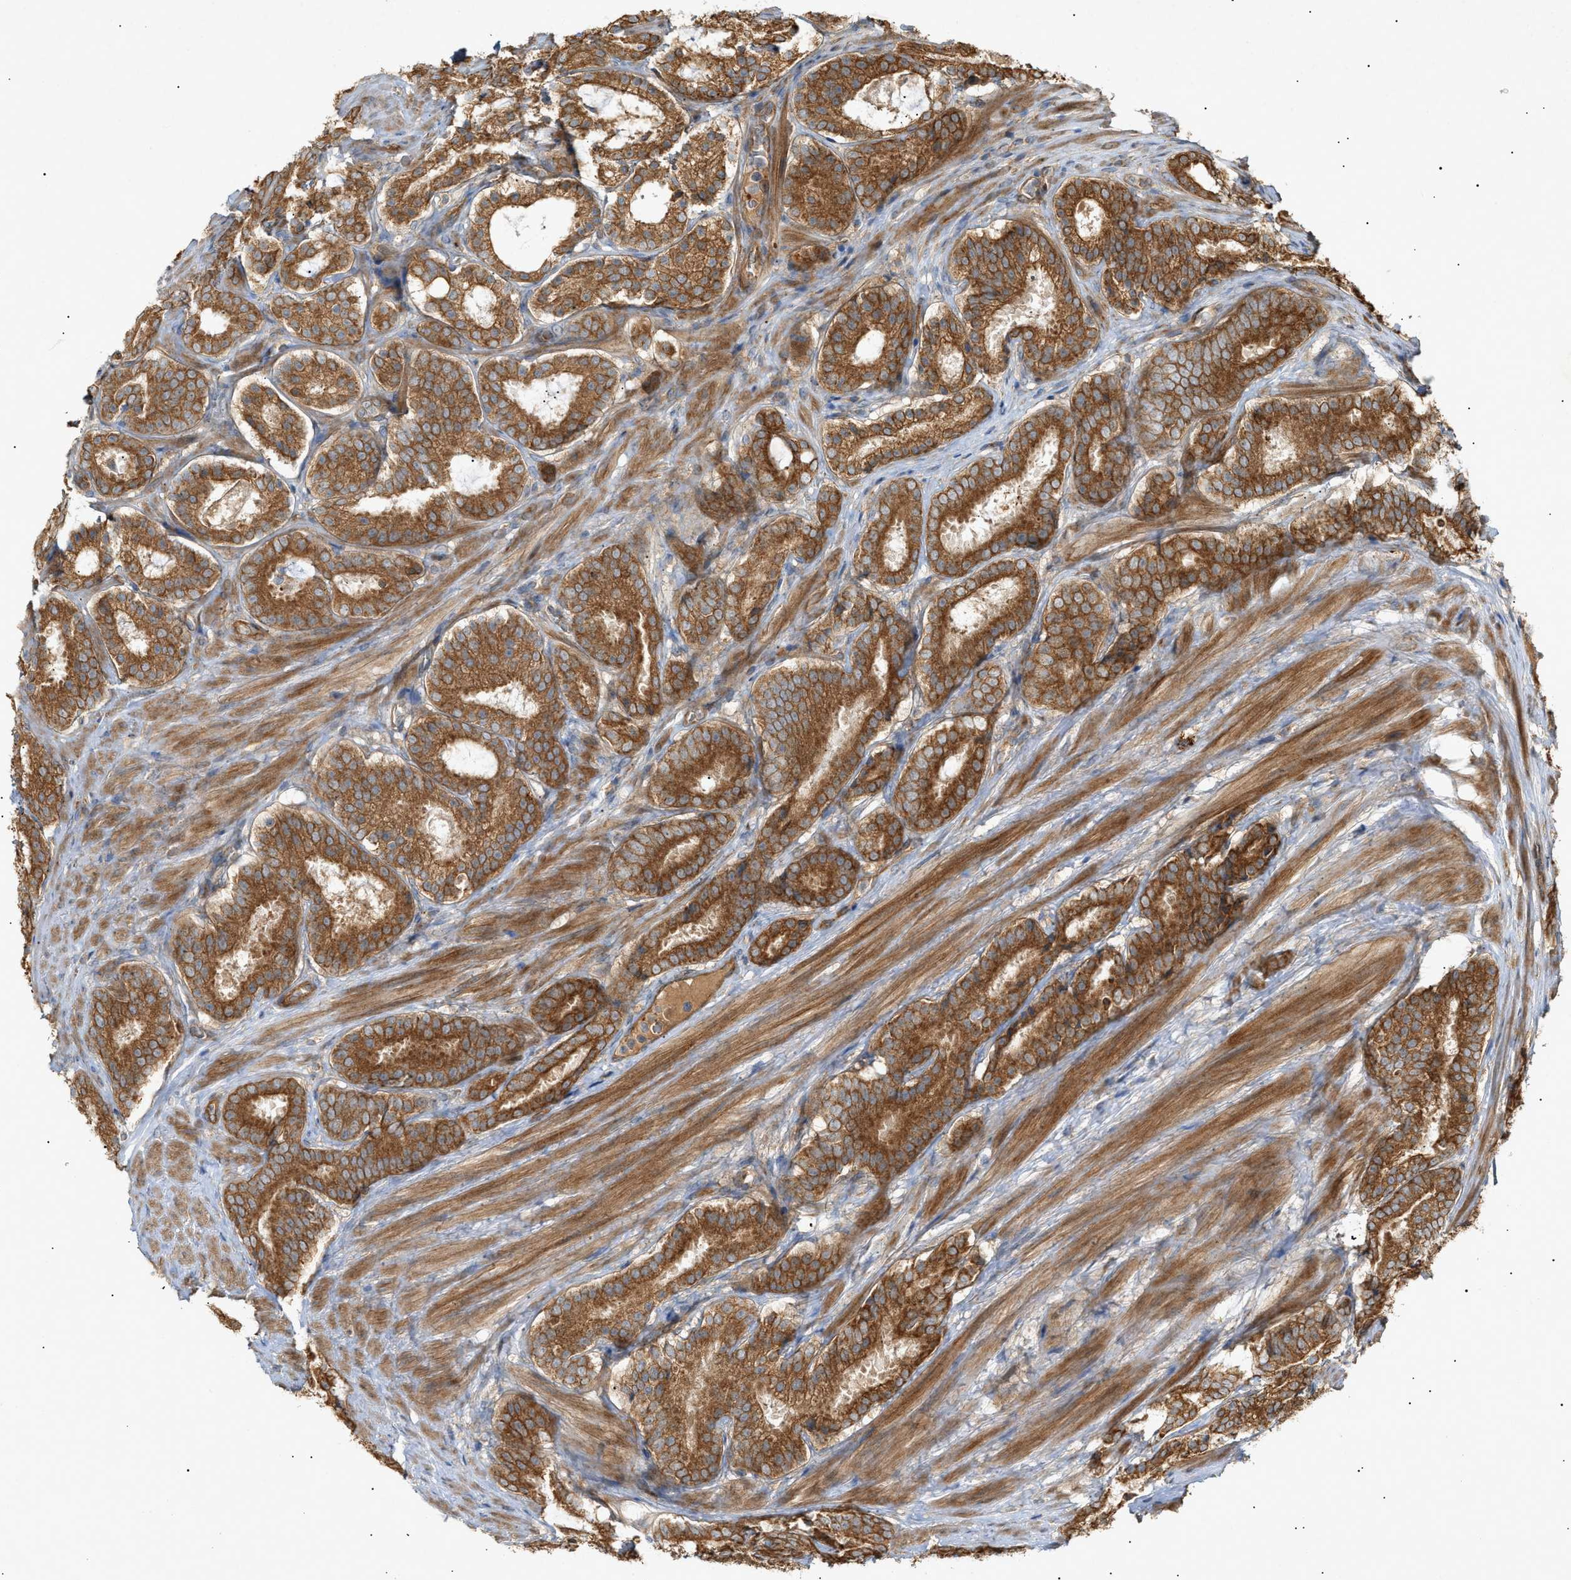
{"staining": {"intensity": "strong", "quantity": ">75%", "location": "cytoplasmic/membranous"}, "tissue": "prostate cancer", "cell_type": "Tumor cells", "image_type": "cancer", "snomed": [{"axis": "morphology", "description": "Adenocarcinoma, Low grade"}, {"axis": "topography", "description": "Prostate"}], "caption": "Tumor cells demonstrate high levels of strong cytoplasmic/membranous staining in approximately >75% of cells in prostate cancer.", "gene": "MTCH1", "patient": {"sex": "male", "age": 69}}